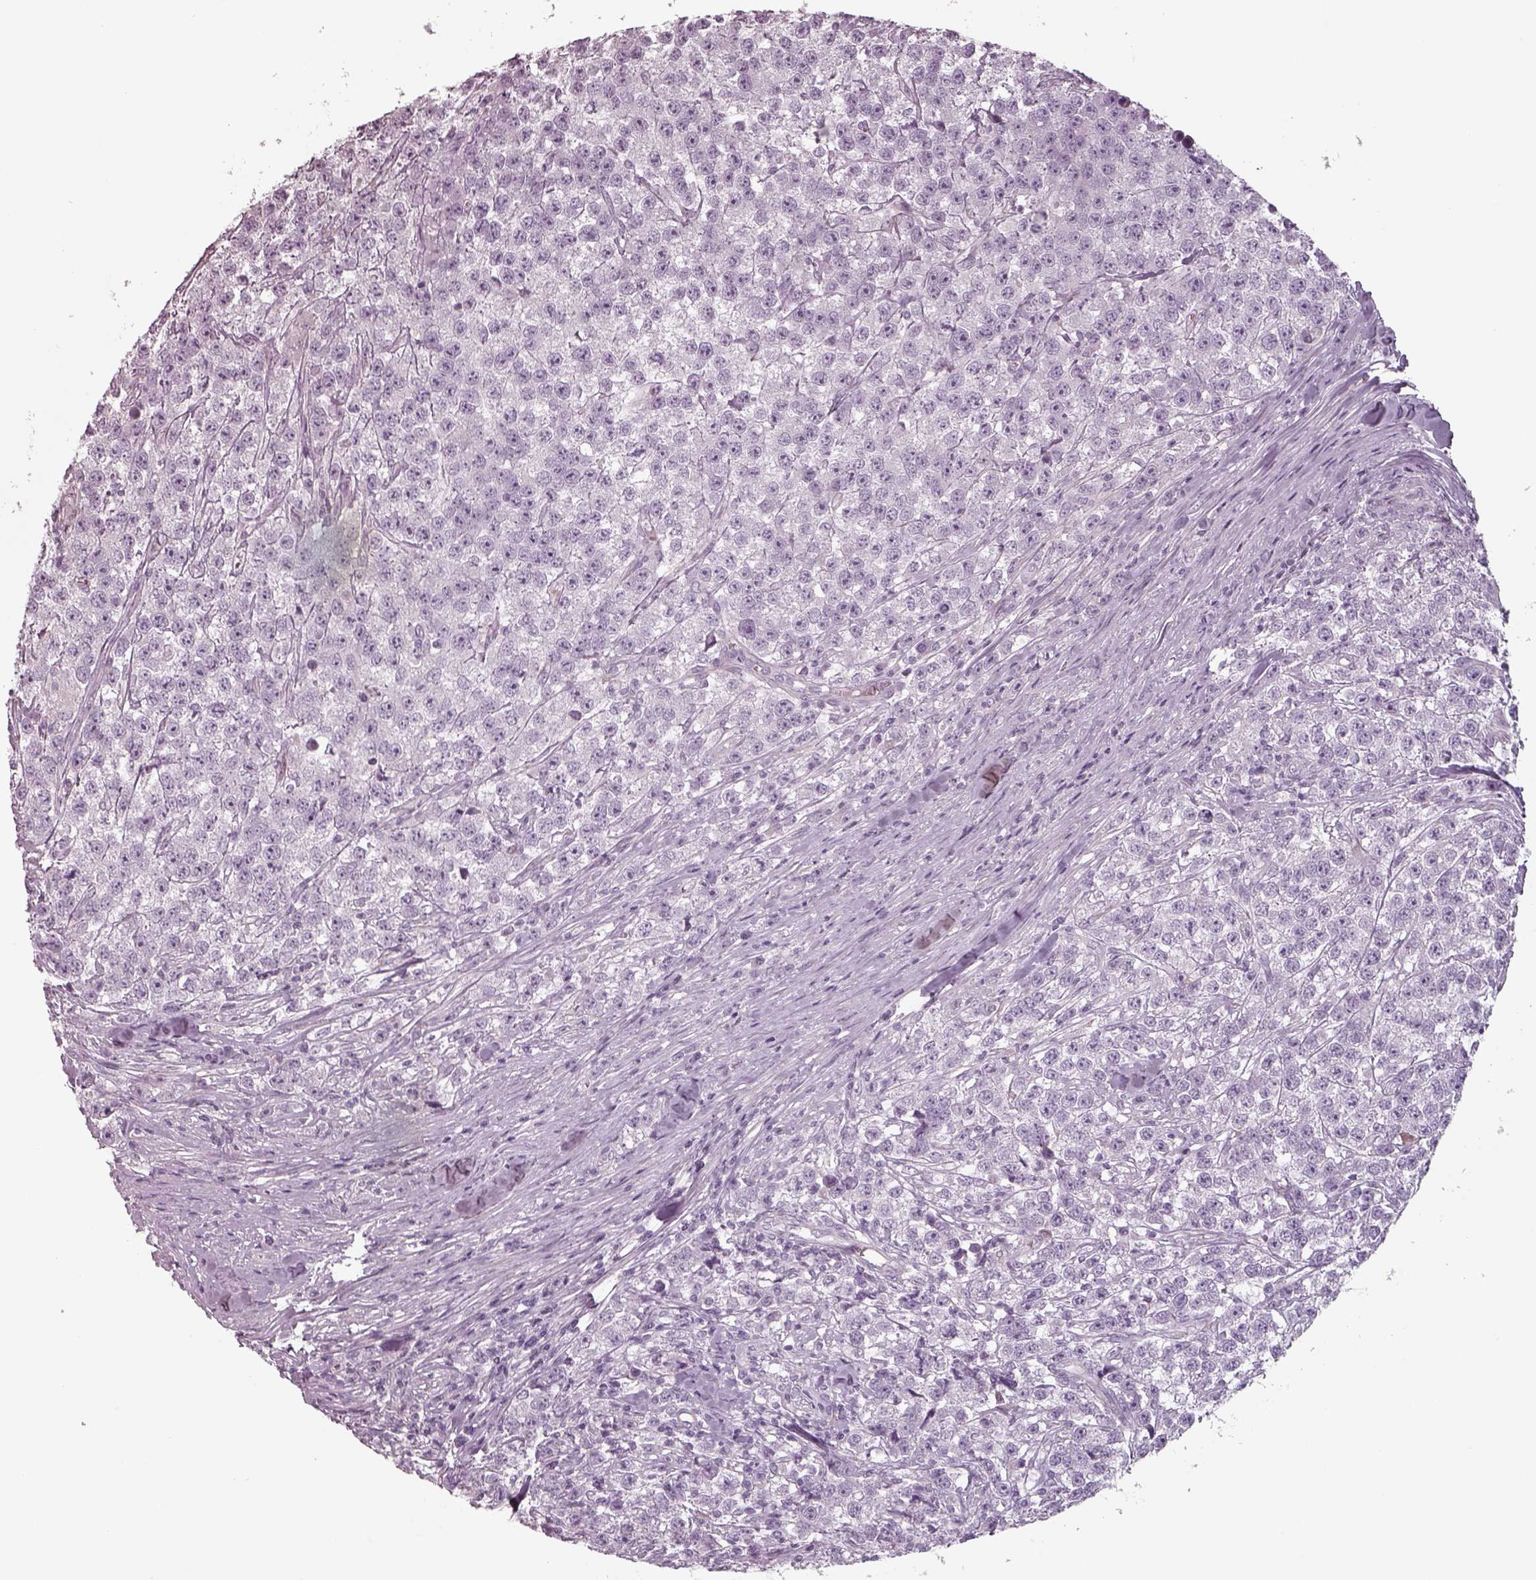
{"staining": {"intensity": "negative", "quantity": "none", "location": "none"}, "tissue": "testis cancer", "cell_type": "Tumor cells", "image_type": "cancer", "snomed": [{"axis": "morphology", "description": "Seminoma, NOS"}, {"axis": "topography", "description": "Testis"}], "caption": "Tumor cells show no significant protein staining in seminoma (testis).", "gene": "SEPTIN14", "patient": {"sex": "male", "age": 59}}